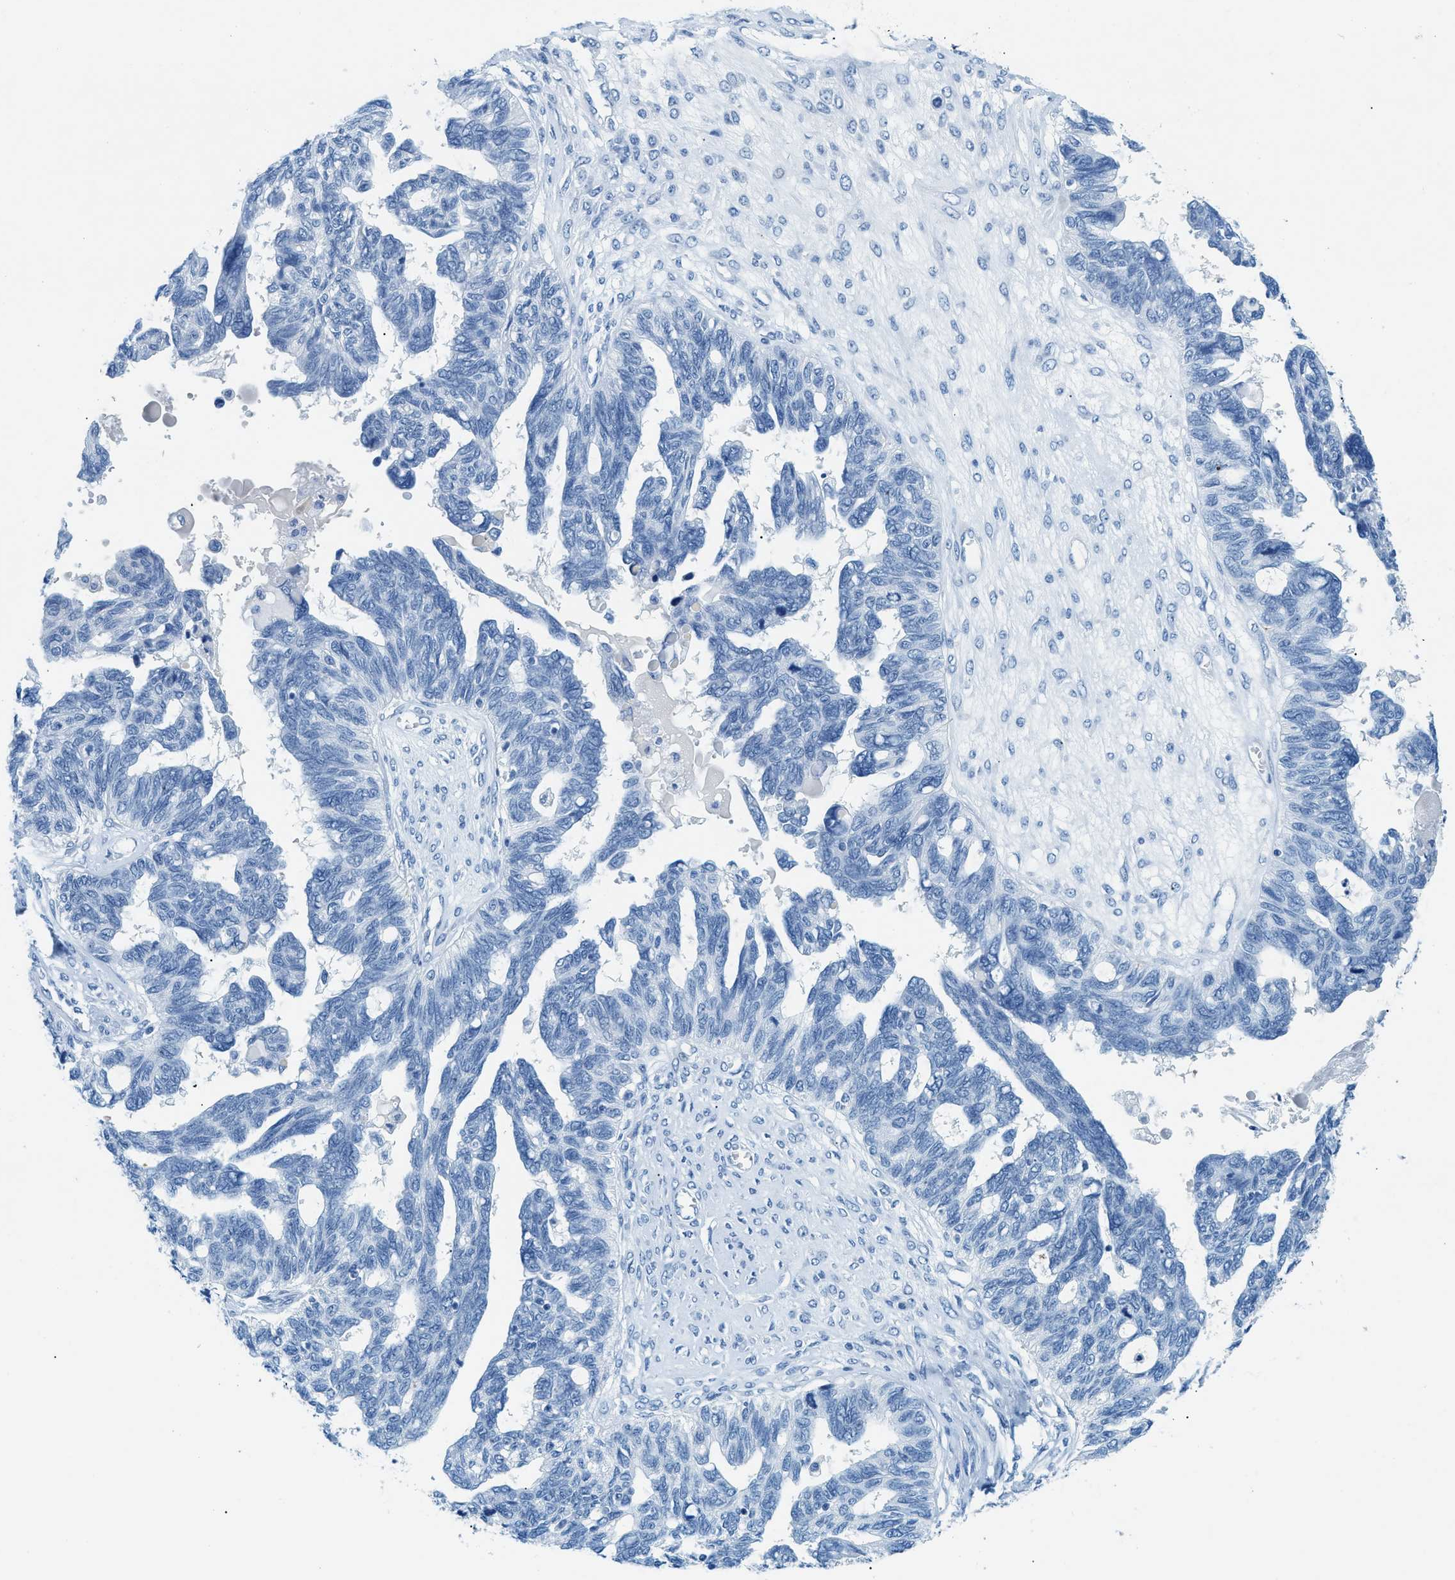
{"staining": {"intensity": "negative", "quantity": "none", "location": "none"}, "tissue": "ovarian cancer", "cell_type": "Tumor cells", "image_type": "cancer", "snomed": [{"axis": "morphology", "description": "Cystadenocarcinoma, serous, NOS"}, {"axis": "topography", "description": "Ovary"}], "caption": "Tumor cells are negative for brown protein staining in ovarian cancer.", "gene": "TPSAB1", "patient": {"sex": "female", "age": 79}}